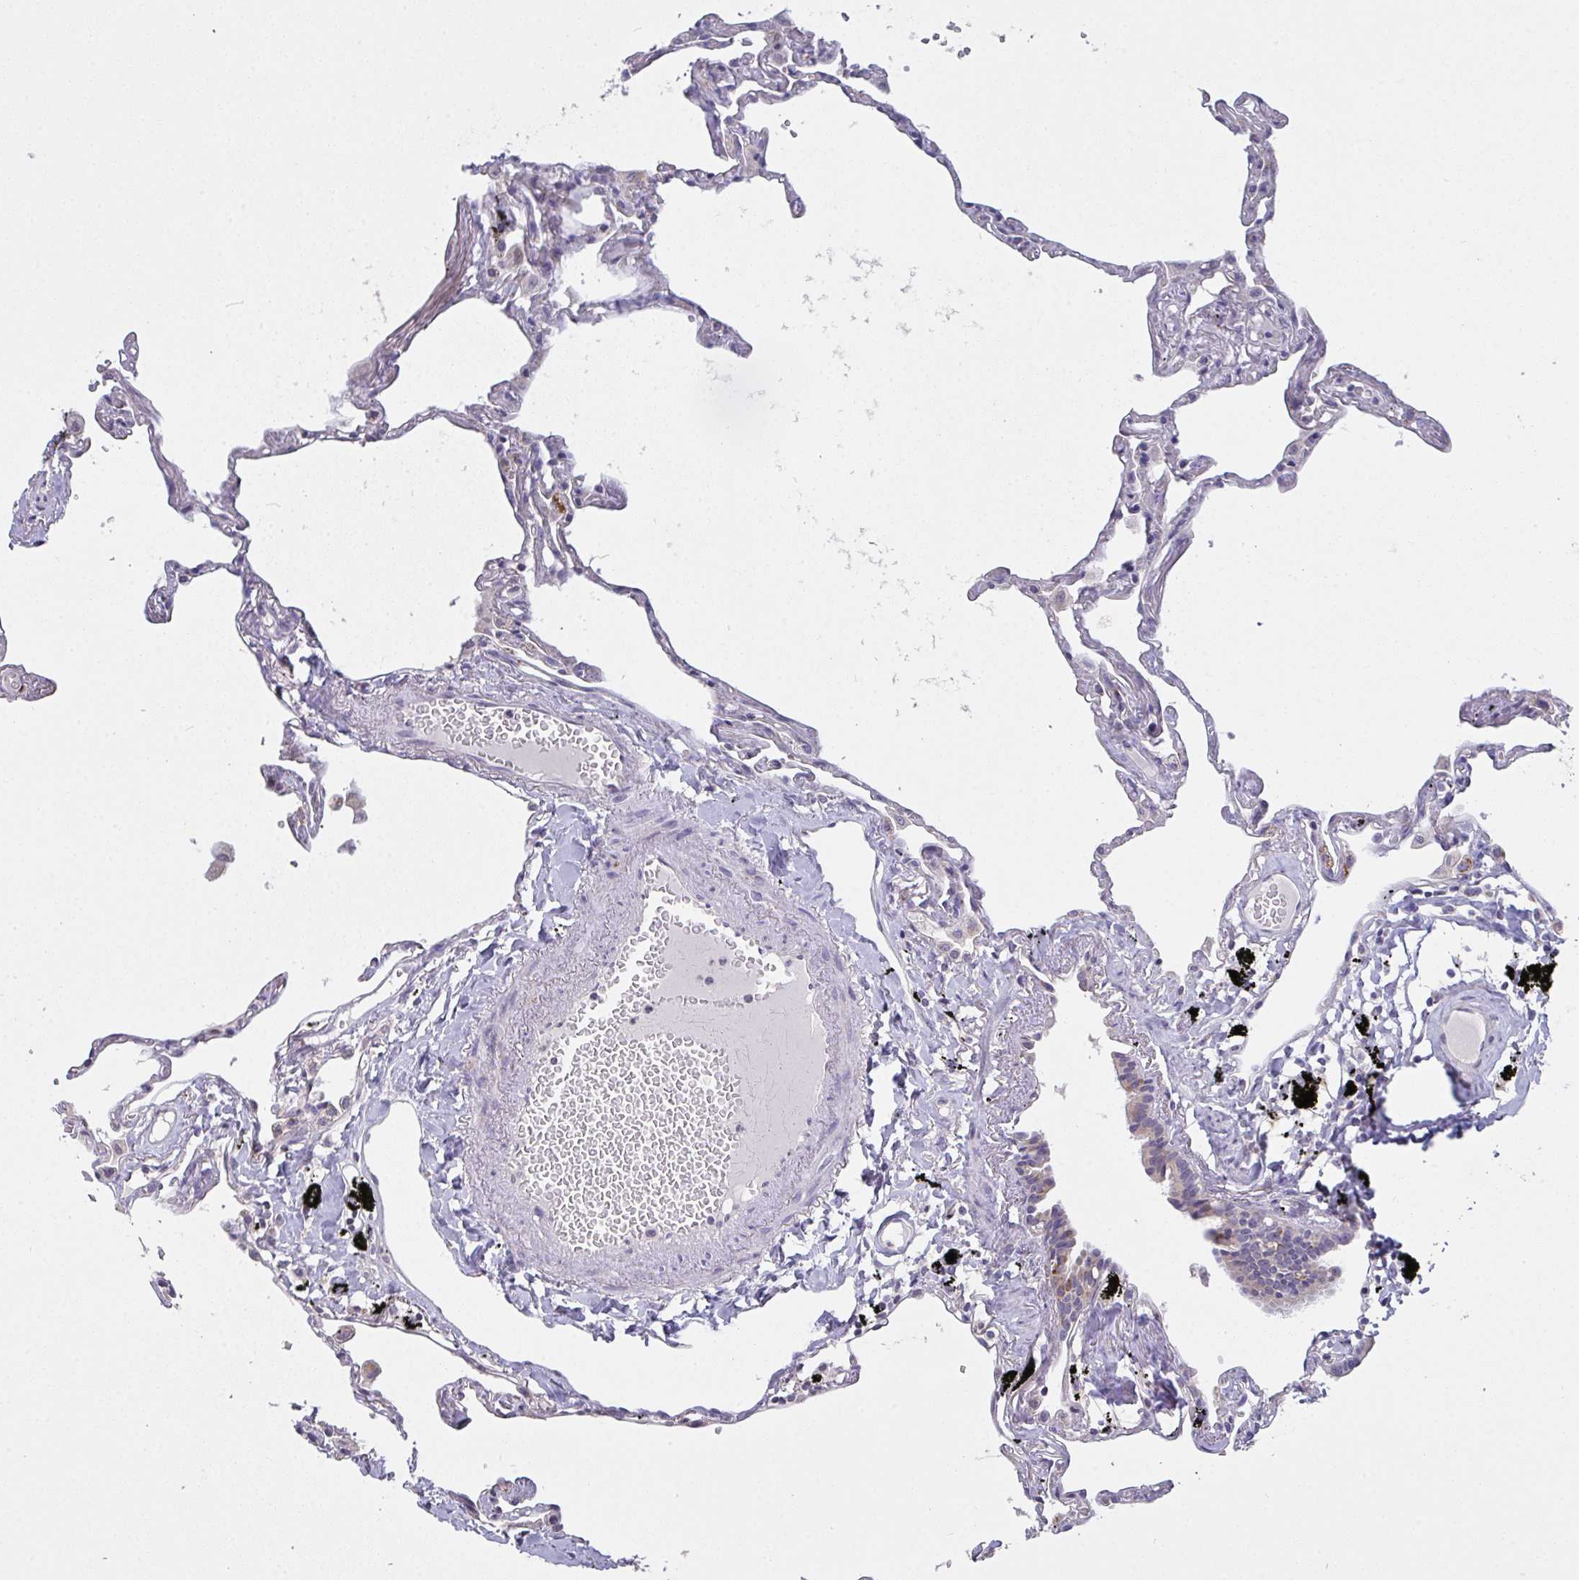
{"staining": {"intensity": "negative", "quantity": "none", "location": "none"}, "tissue": "lung", "cell_type": "Alveolar cells", "image_type": "normal", "snomed": [{"axis": "morphology", "description": "Normal tissue, NOS"}, {"axis": "topography", "description": "Lung"}], "caption": "A high-resolution histopathology image shows IHC staining of benign lung, which reveals no significant positivity in alveolar cells. (DAB immunohistochemistry (IHC) visualized using brightfield microscopy, high magnification).", "gene": "TMEM219", "patient": {"sex": "female", "age": 67}}